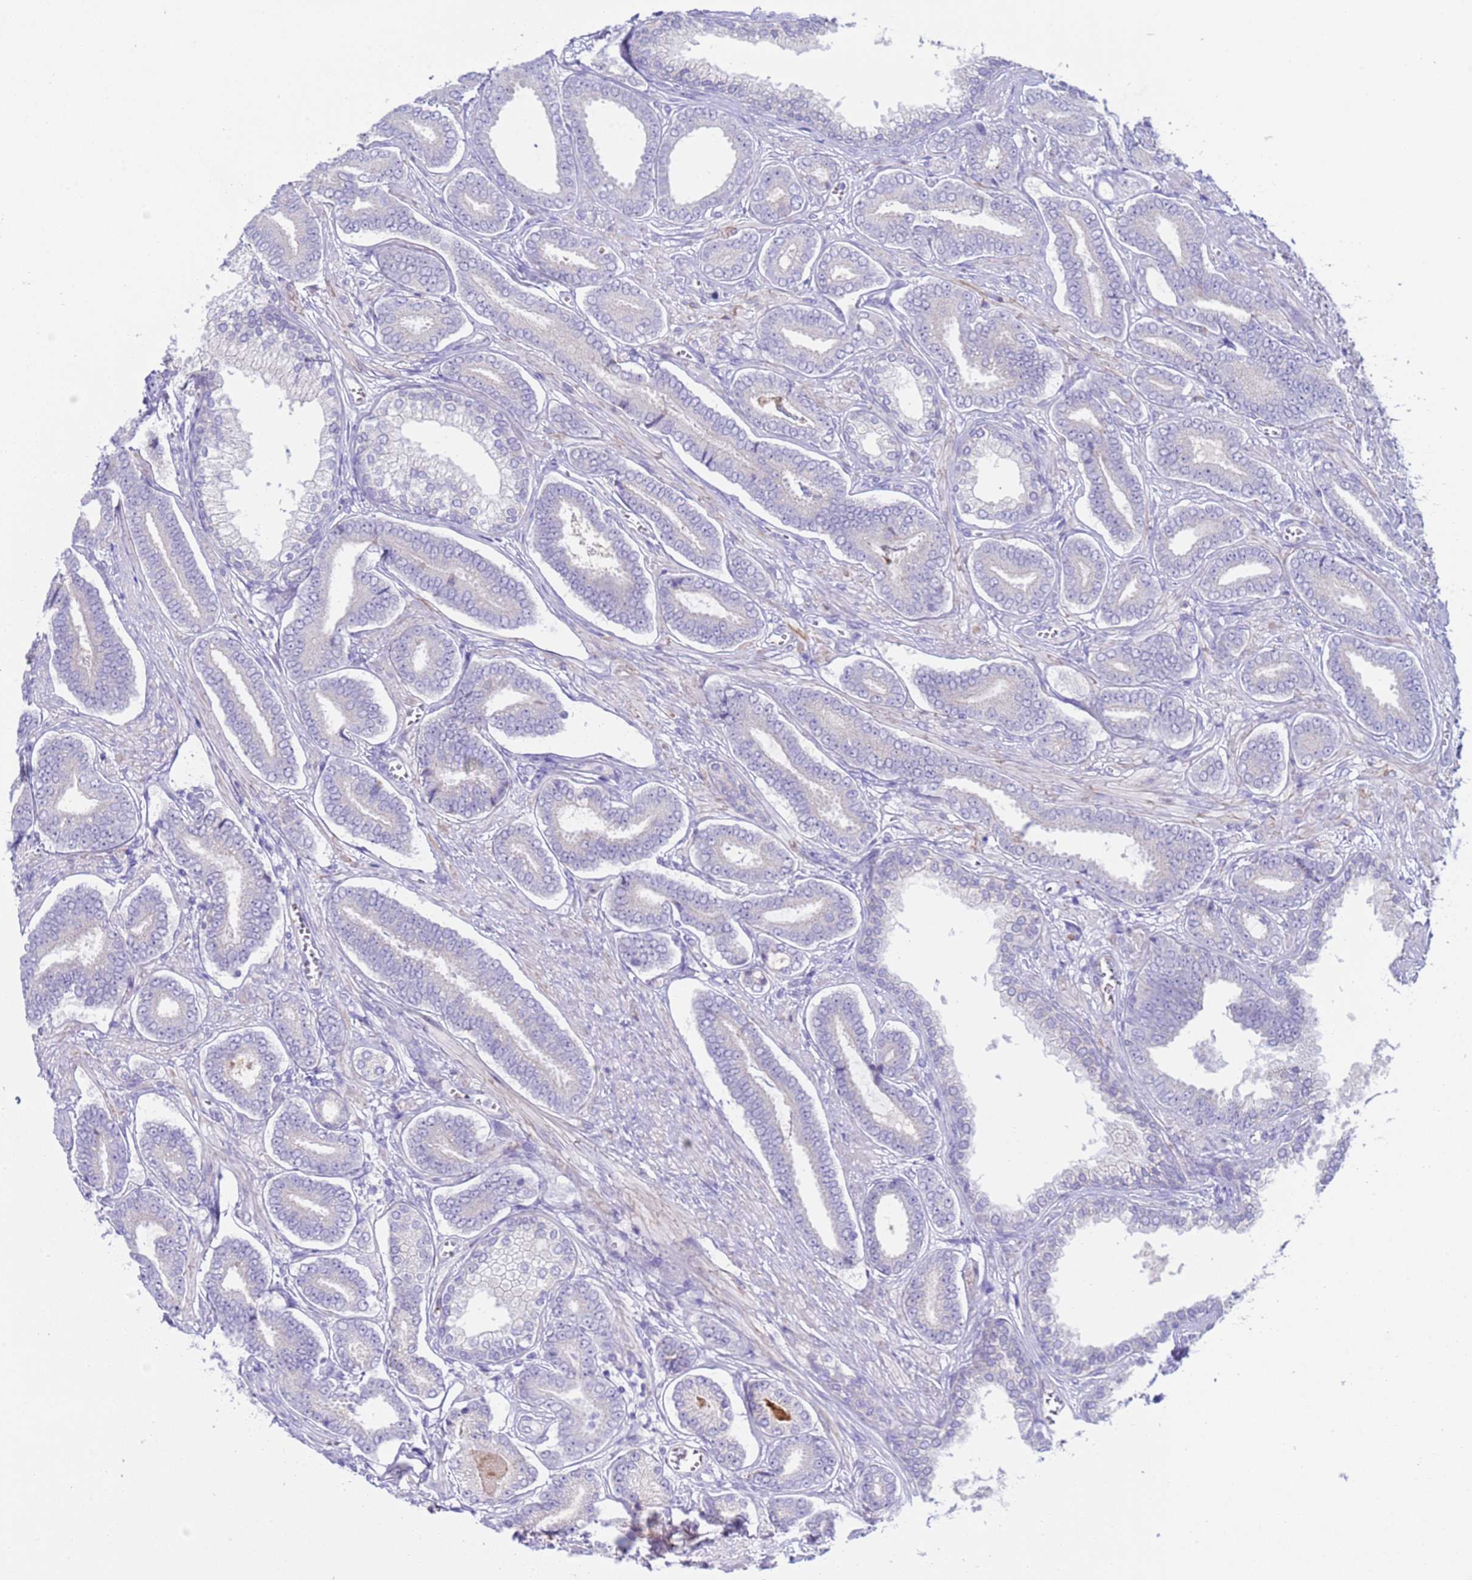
{"staining": {"intensity": "negative", "quantity": "none", "location": "none"}, "tissue": "prostate cancer", "cell_type": "Tumor cells", "image_type": "cancer", "snomed": [{"axis": "morphology", "description": "Adenocarcinoma, NOS"}, {"axis": "topography", "description": "Prostate and seminal vesicle, NOS"}], "caption": "Human prostate adenocarcinoma stained for a protein using immunohistochemistry reveals no staining in tumor cells.", "gene": "C4orf46", "patient": {"sex": "male", "age": 76}}